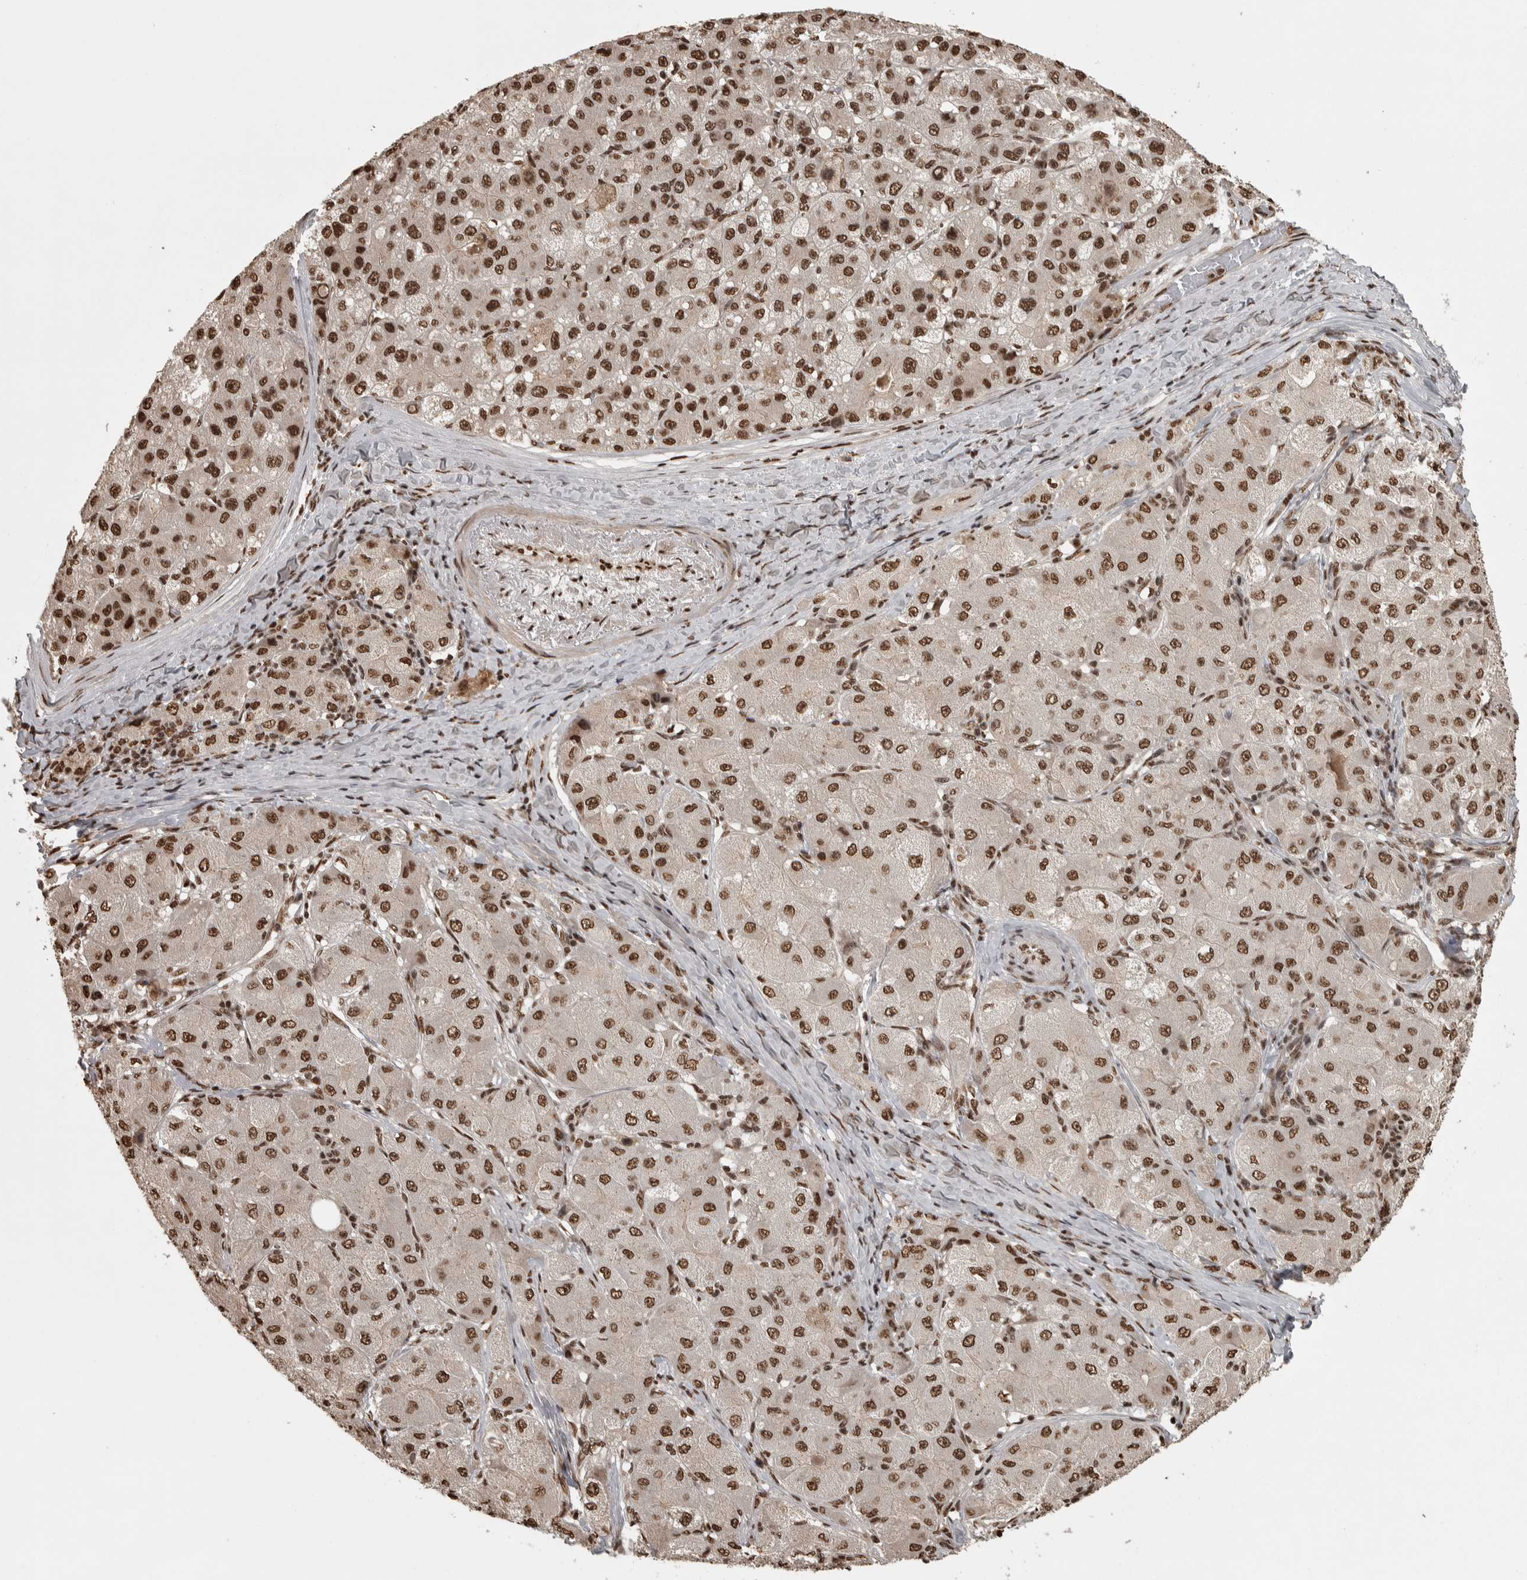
{"staining": {"intensity": "strong", "quantity": ">75%", "location": "nuclear"}, "tissue": "liver cancer", "cell_type": "Tumor cells", "image_type": "cancer", "snomed": [{"axis": "morphology", "description": "Carcinoma, Hepatocellular, NOS"}, {"axis": "topography", "description": "Liver"}], "caption": "Human liver hepatocellular carcinoma stained with a brown dye exhibits strong nuclear positive positivity in about >75% of tumor cells.", "gene": "ZFHX4", "patient": {"sex": "male", "age": 80}}